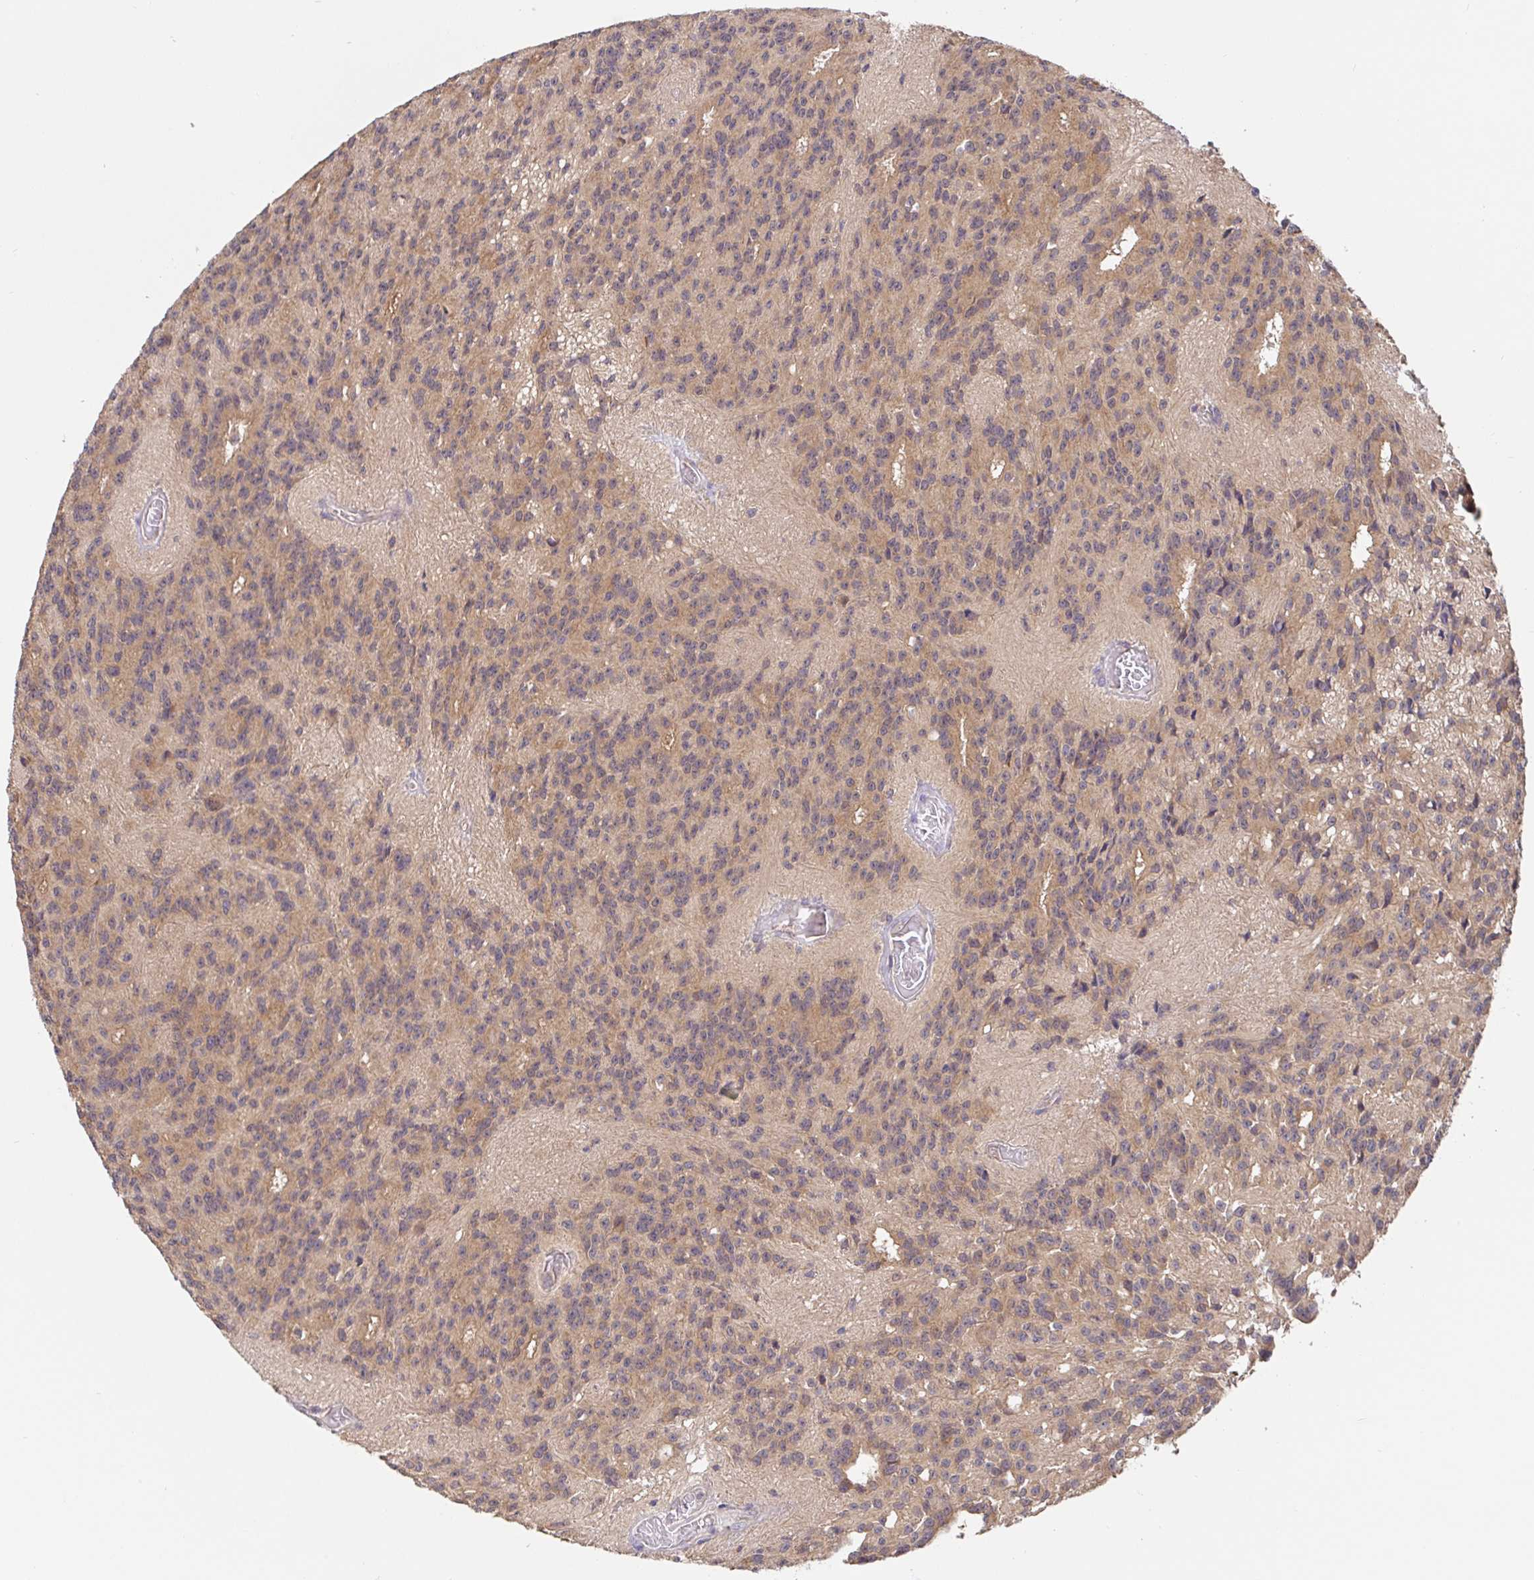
{"staining": {"intensity": "weak", "quantity": "25%-75%", "location": "cytoplasmic/membranous"}, "tissue": "glioma", "cell_type": "Tumor cells", "image_type": "cancer", "snomed": [{"axis": "morphology", "description": "Glioma, malignant, Low grade"}, {"axis": "topography", "description": "Brain"}], "caption": "This is a histology image of immunohistochemistry staining of malignant low-grade glioma, which shows weak expression in the cytoplasmic/membranous of tumor cells.", "gene": "HAGH", "patient": {"sex": "male", "age": 31}}